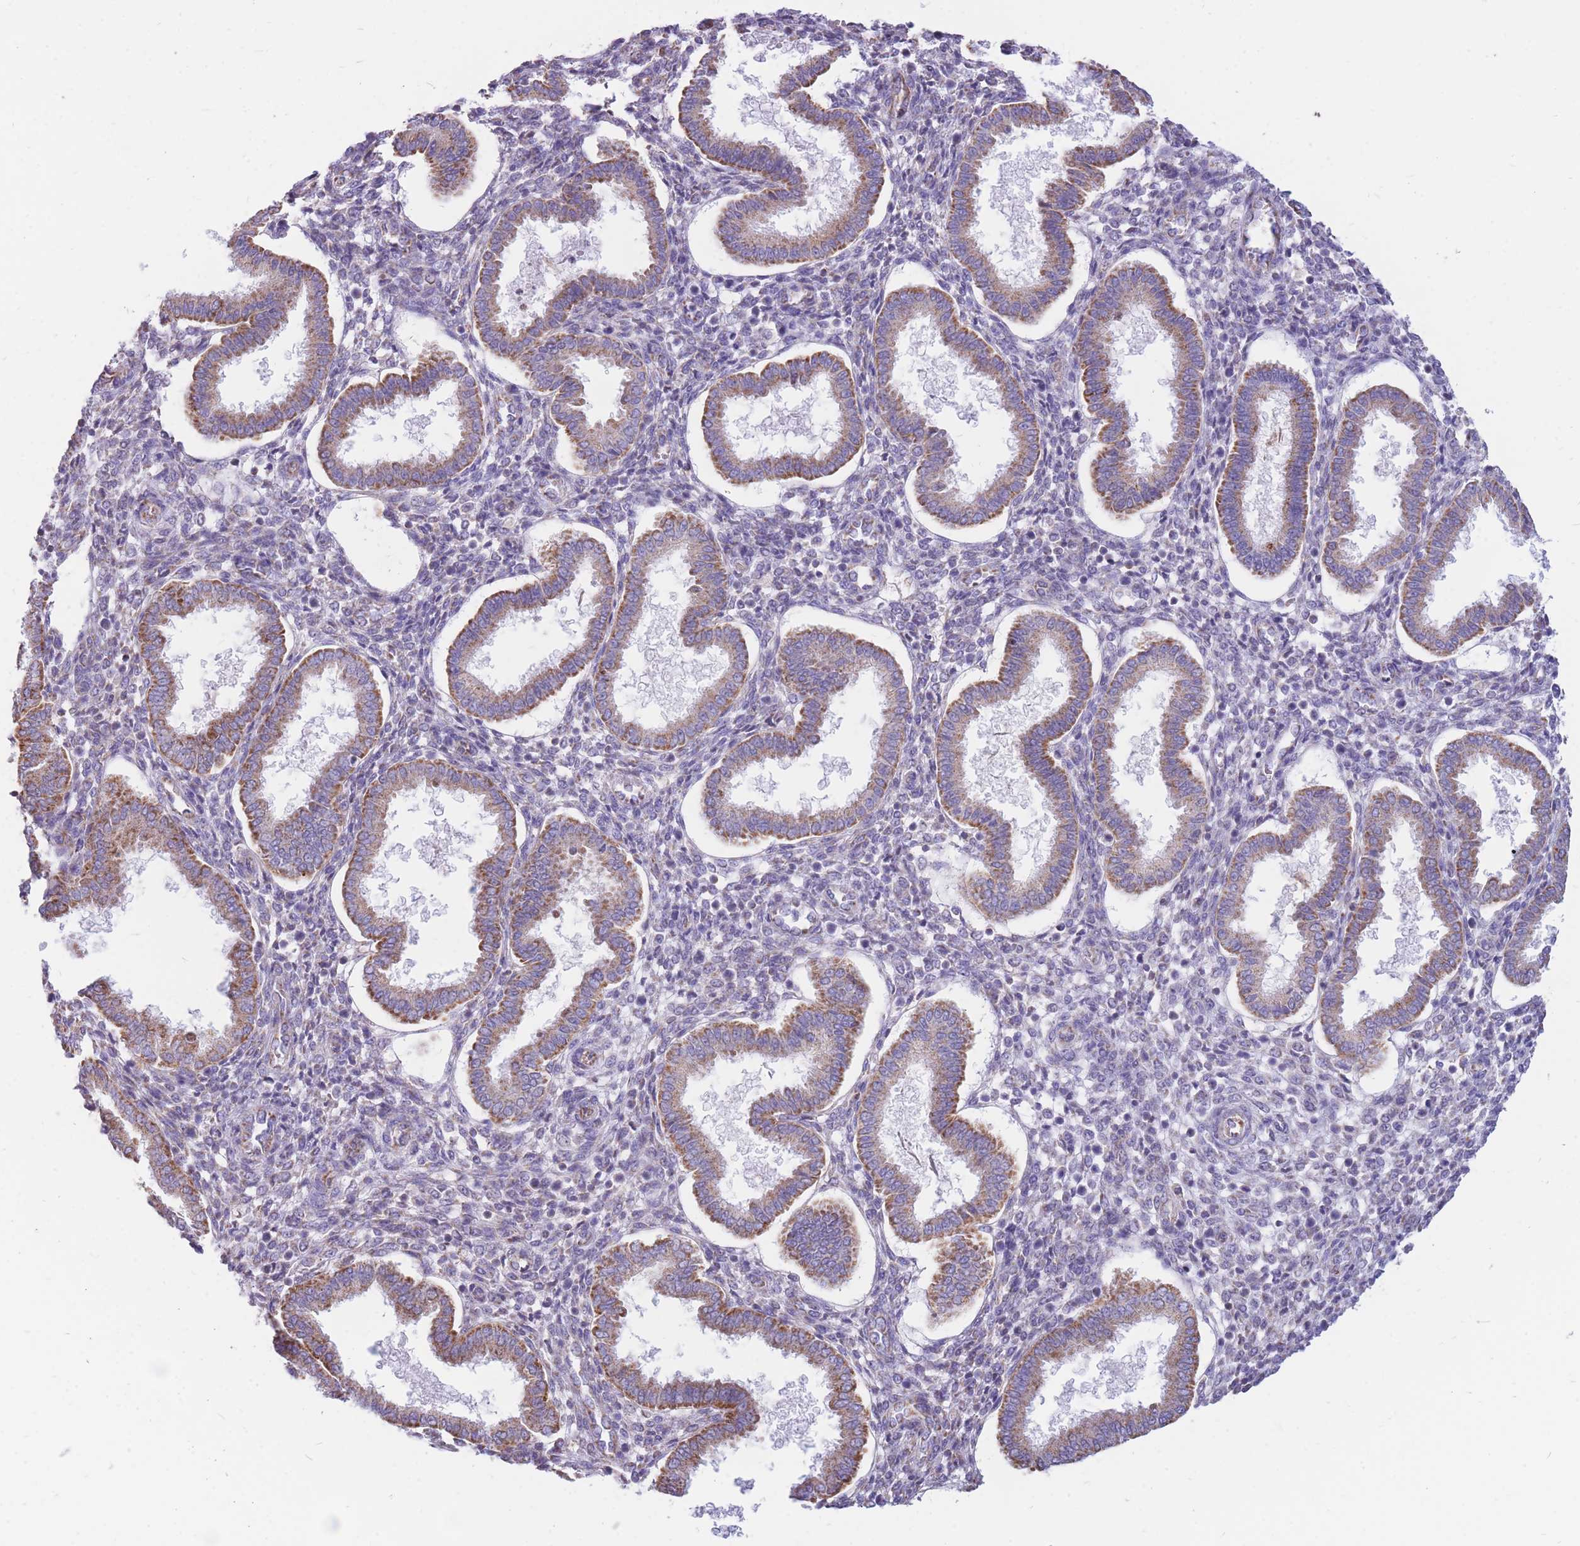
{"staining": {"intensity": "weak", "quantity": "<25%", "location": "cytoplasmic/membranous"}, "tissue": "endometrium", "cell_type": "Cells in endometrial stroma", "image_type": "normal", "snomed": [{"axis": "morphology", "description": "Normal tissue, NOS"}, {"axis": "topography", "description": "Endometrium"}], "caption": "A photomicrograph of endometrium stained for a protein displays no brown staining in cells in endometrial stroma.", "gene": "PCSK1", "patient": {"sex": "female", "age": 24}}